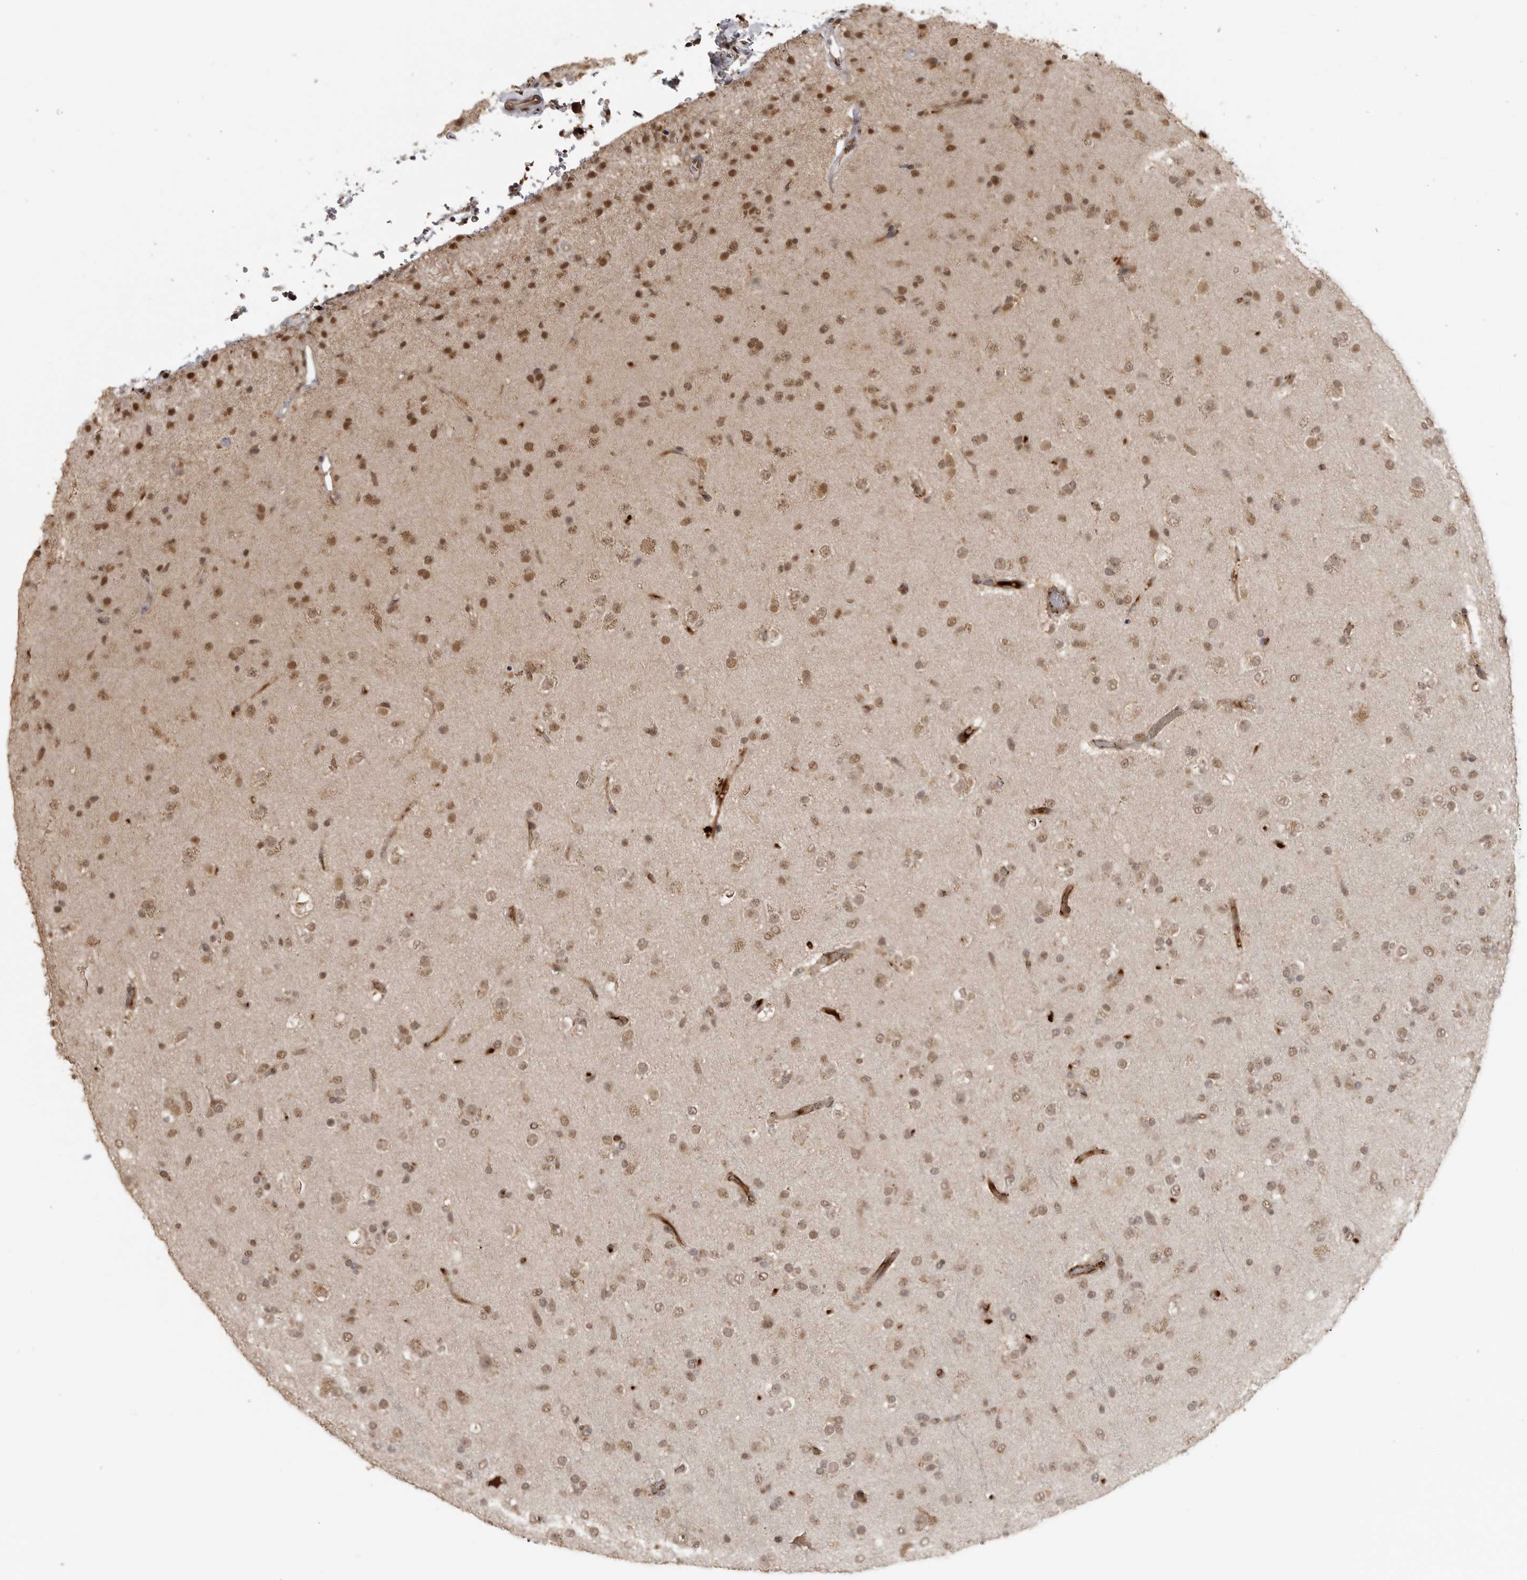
{"staining": {"intensity": "moderate", "quantity": ">75%", "location": "nuclear"}, "tissue": "glioma", "cell_type": "Tumor cells", "image_type": "cancer", "snomed": [{"axis": "morphology", "description": "Glioma, malignant, Low grade"}, {"axis": "topography", "description": "Brain"}], "caption": "Malignant glioma (low-grade) stained with a brown dye displays moderate nuclear positive staining in about >75% of tumor cells.", "gene": "CLOCK", "patient": {"sex": "male", "age": 65}}